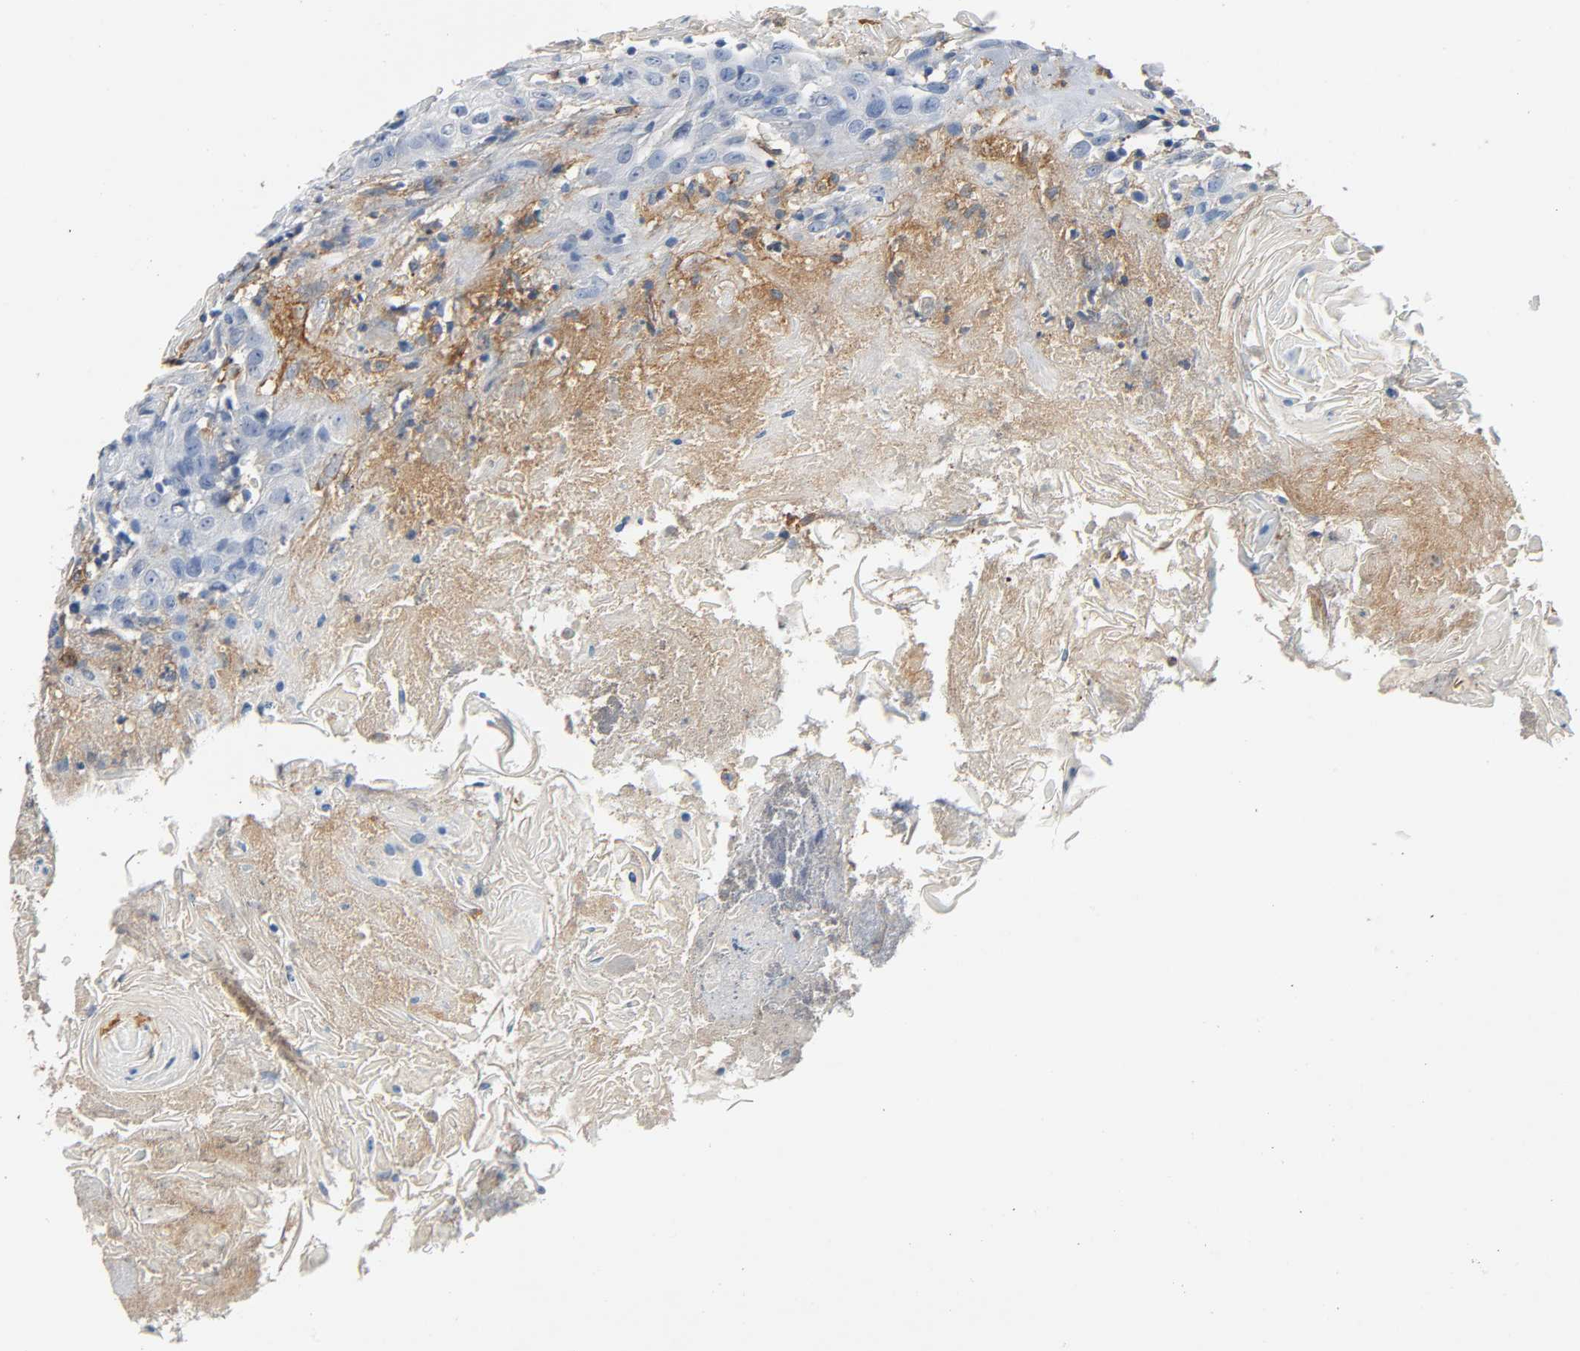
{"staining": {"intensity": "negative", "quantity": "none", "location": "none"}, "tissue": "head and neck cancer", "cell_type": "Tumor cells", "image_type": "cancer", "snomed": [{"axis": "morphology", "description": "Squamous cell carcinoma, NOS"}, {"axis": "topography", "description": "Head-Neck"}], "caption": "This is a micrograph of immunohistochemistry (IHC) staining of head and neck squamous cell carcinoma, which shows no expression in tumor cells.", "gene": "ANPEP", "patient": {"sex": "female", "age": 84}}